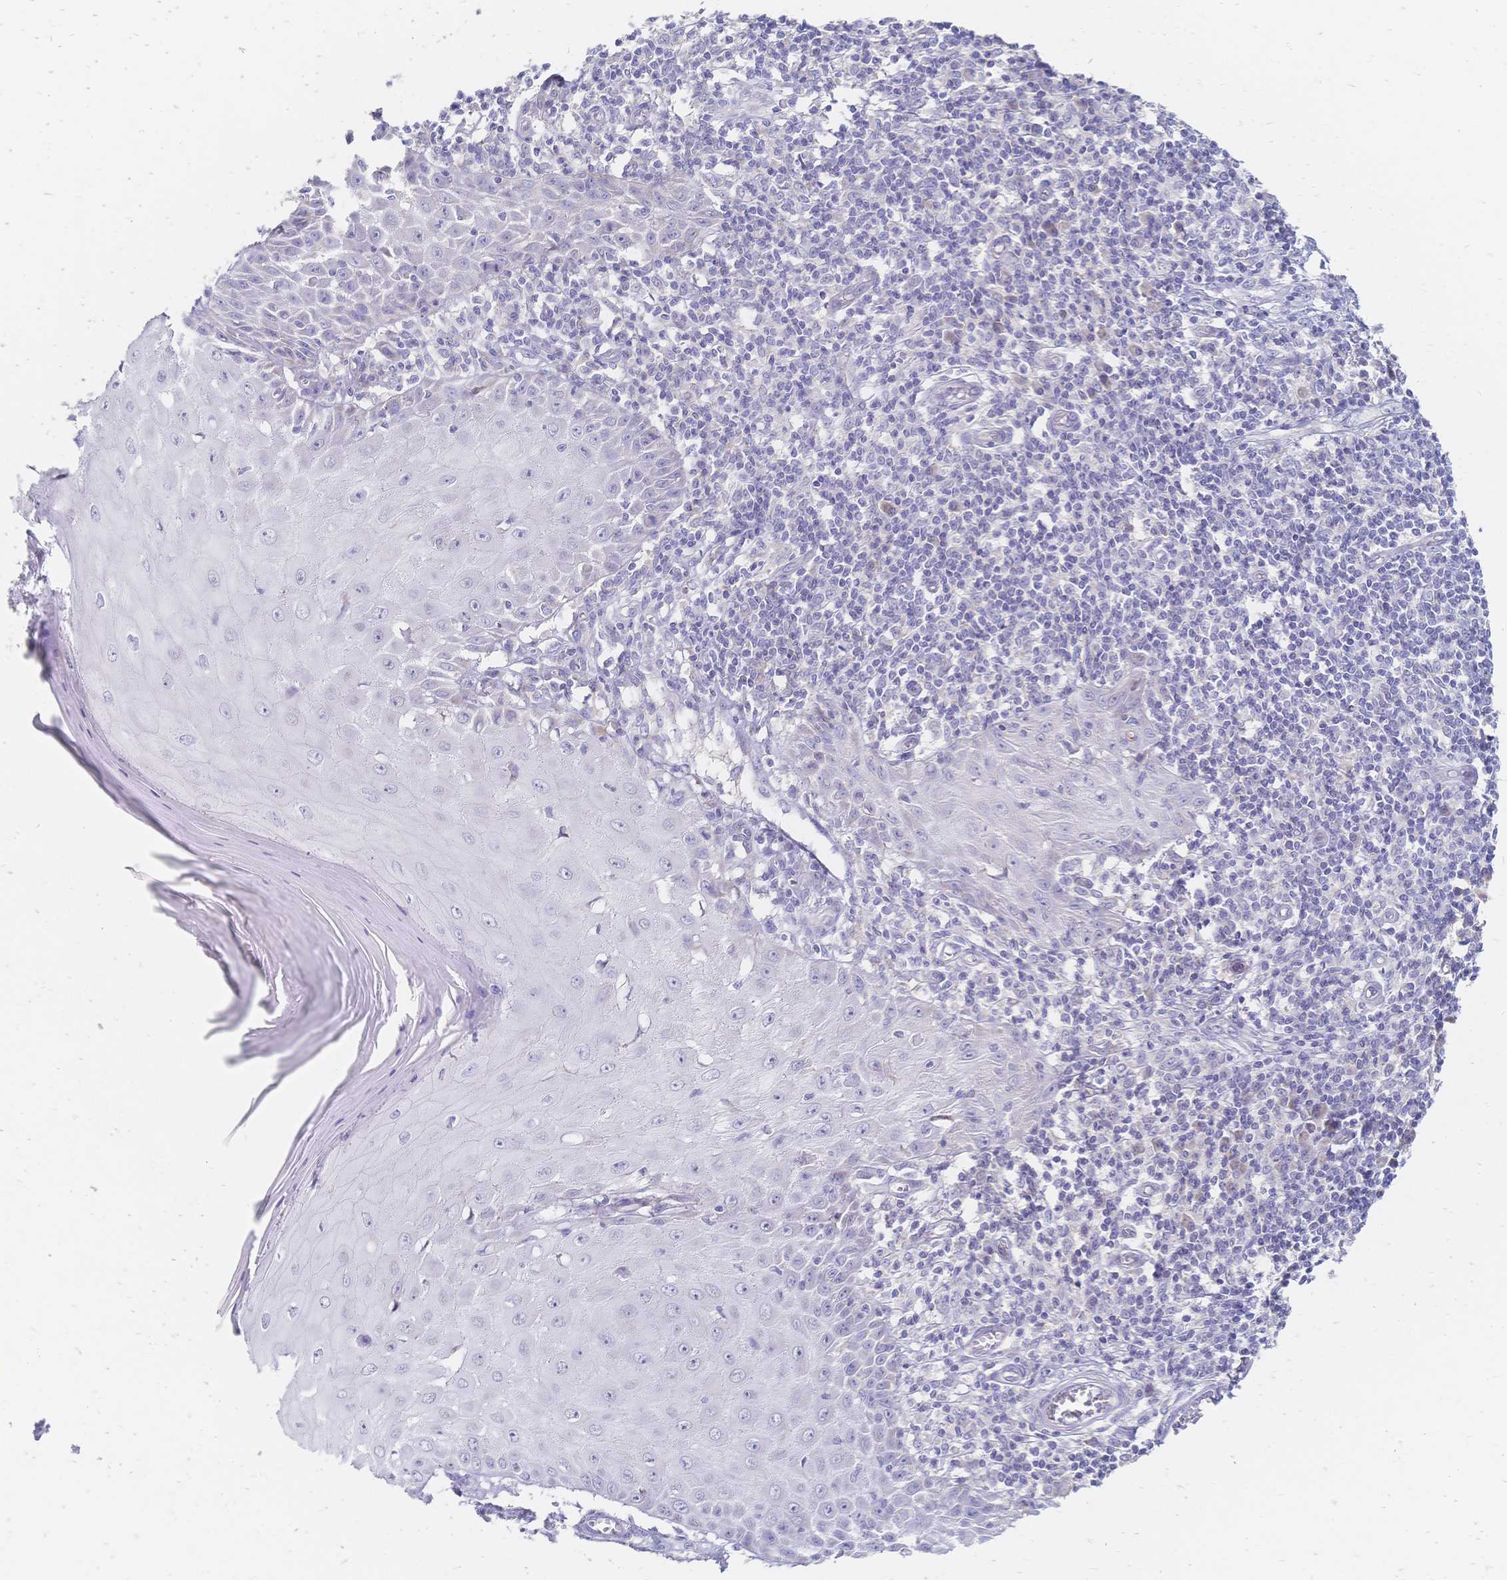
{"staining": {"intensity": "negative", "quantity": "none", "location": "none"}, "tissue": "skin cancer", "cell_type": "Tumor cells", "image_type": "cancer", "snomed": [{"axis": "morphology", "description": "Squamous cell carcinoma, NOS"}, {"axis": "topography", "description": "Skin"}], "caption": "Skin cancer stained for a protein using immunohistochemistry shows no expression tumor cells.", "gene": "VWC2L", "patient": {"sex": "female", "age": 73}}